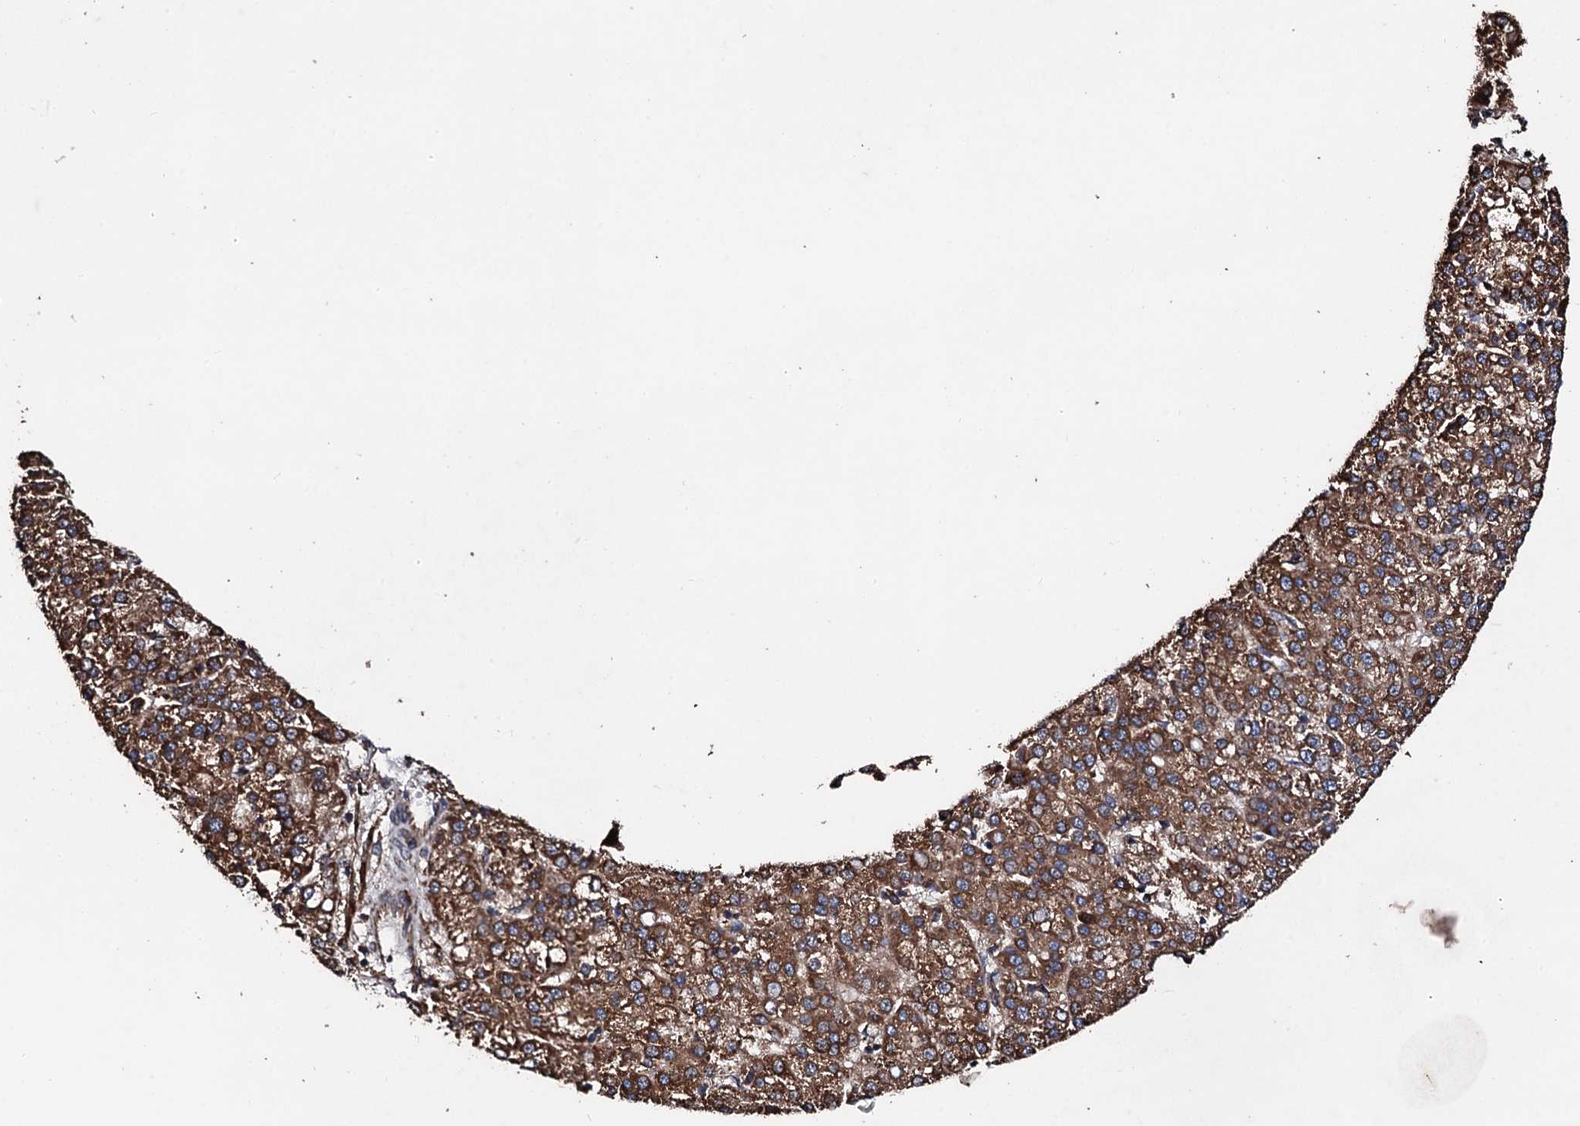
{"staining": {"intensity": "strong", "quantity": ">75%", "location": "cytoplasmic/membranous"}, "tissue": "liver cancer", "cell_type": "Tumor cells", "image_type": "cancer", "snomed": [{"axis": "morphology", "description": "Carcinoma, Hepatocellular, NOS"}, {"axis": "topography", "description": "Liver"}], "caption": "DAB immunohistochemical staining of human liver hepatocellular carcinoma reveals strong cytoplasmic/membranous protein expression in approximately >75% of tumor cells.", "gene": "CKAP5", "patient": {"sex": "female", "age": 58}}